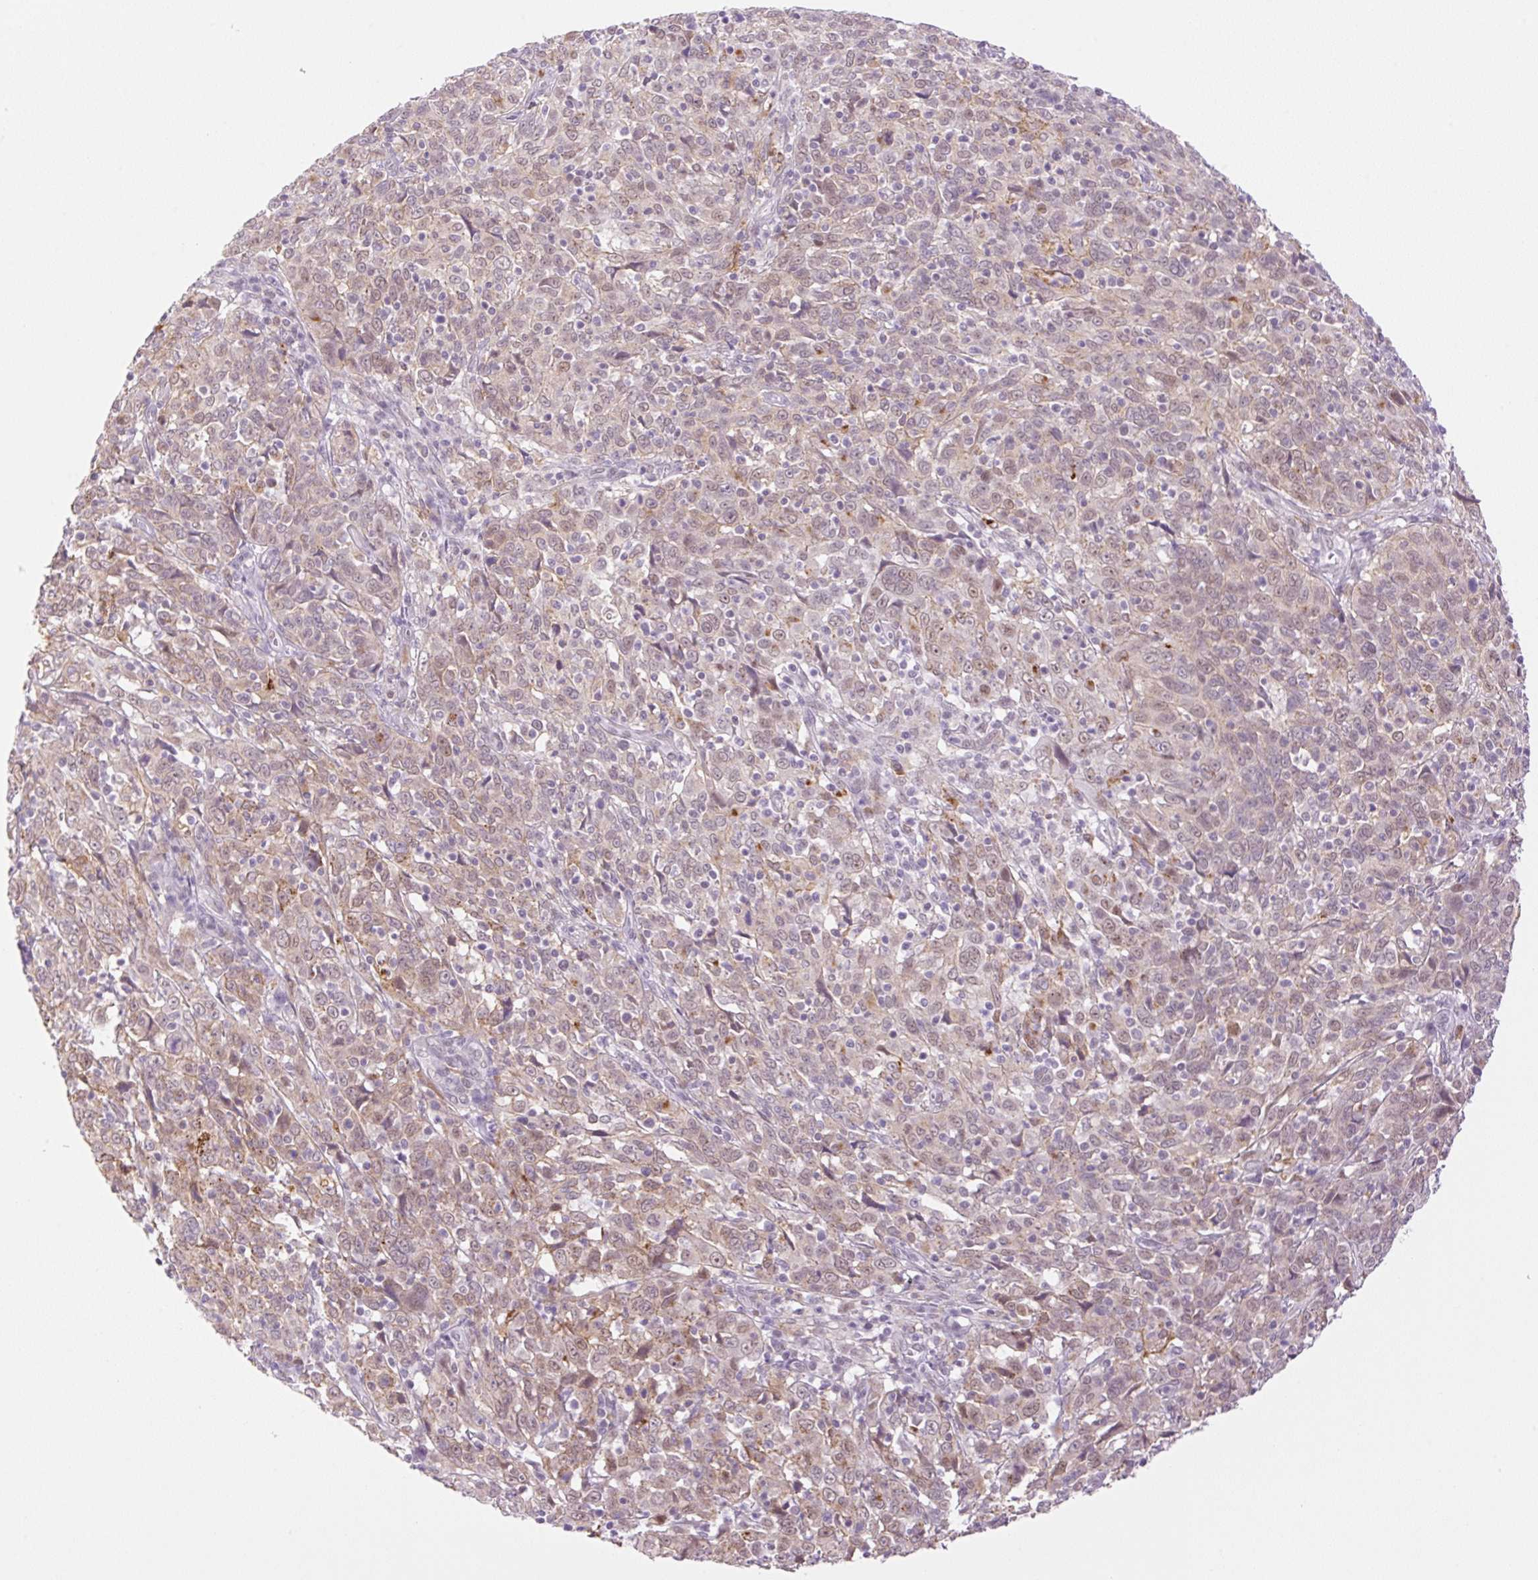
{"staining": {"intensity": "weak", "quantity": ">75%", "location": "cytoplasmic/membranous,nuclear"}, "tissue": "cervical cancer", "cell_type": "Tumor cells", "image_type": "cancer", "snomed": [{"axis": "morphology", "description": "Squamous cell carcinoma, NOS"}, {"axis": "topography", "description": "Cervix"}], "caption": "Protein analysis of cervical squamous cell carcinoma tissue displays weak cytoplasmic/membranous and nuclear staining in about >75% of tumor cells.", "gene": "PALM3", "patient": {"sex": "female", "age": 46}}